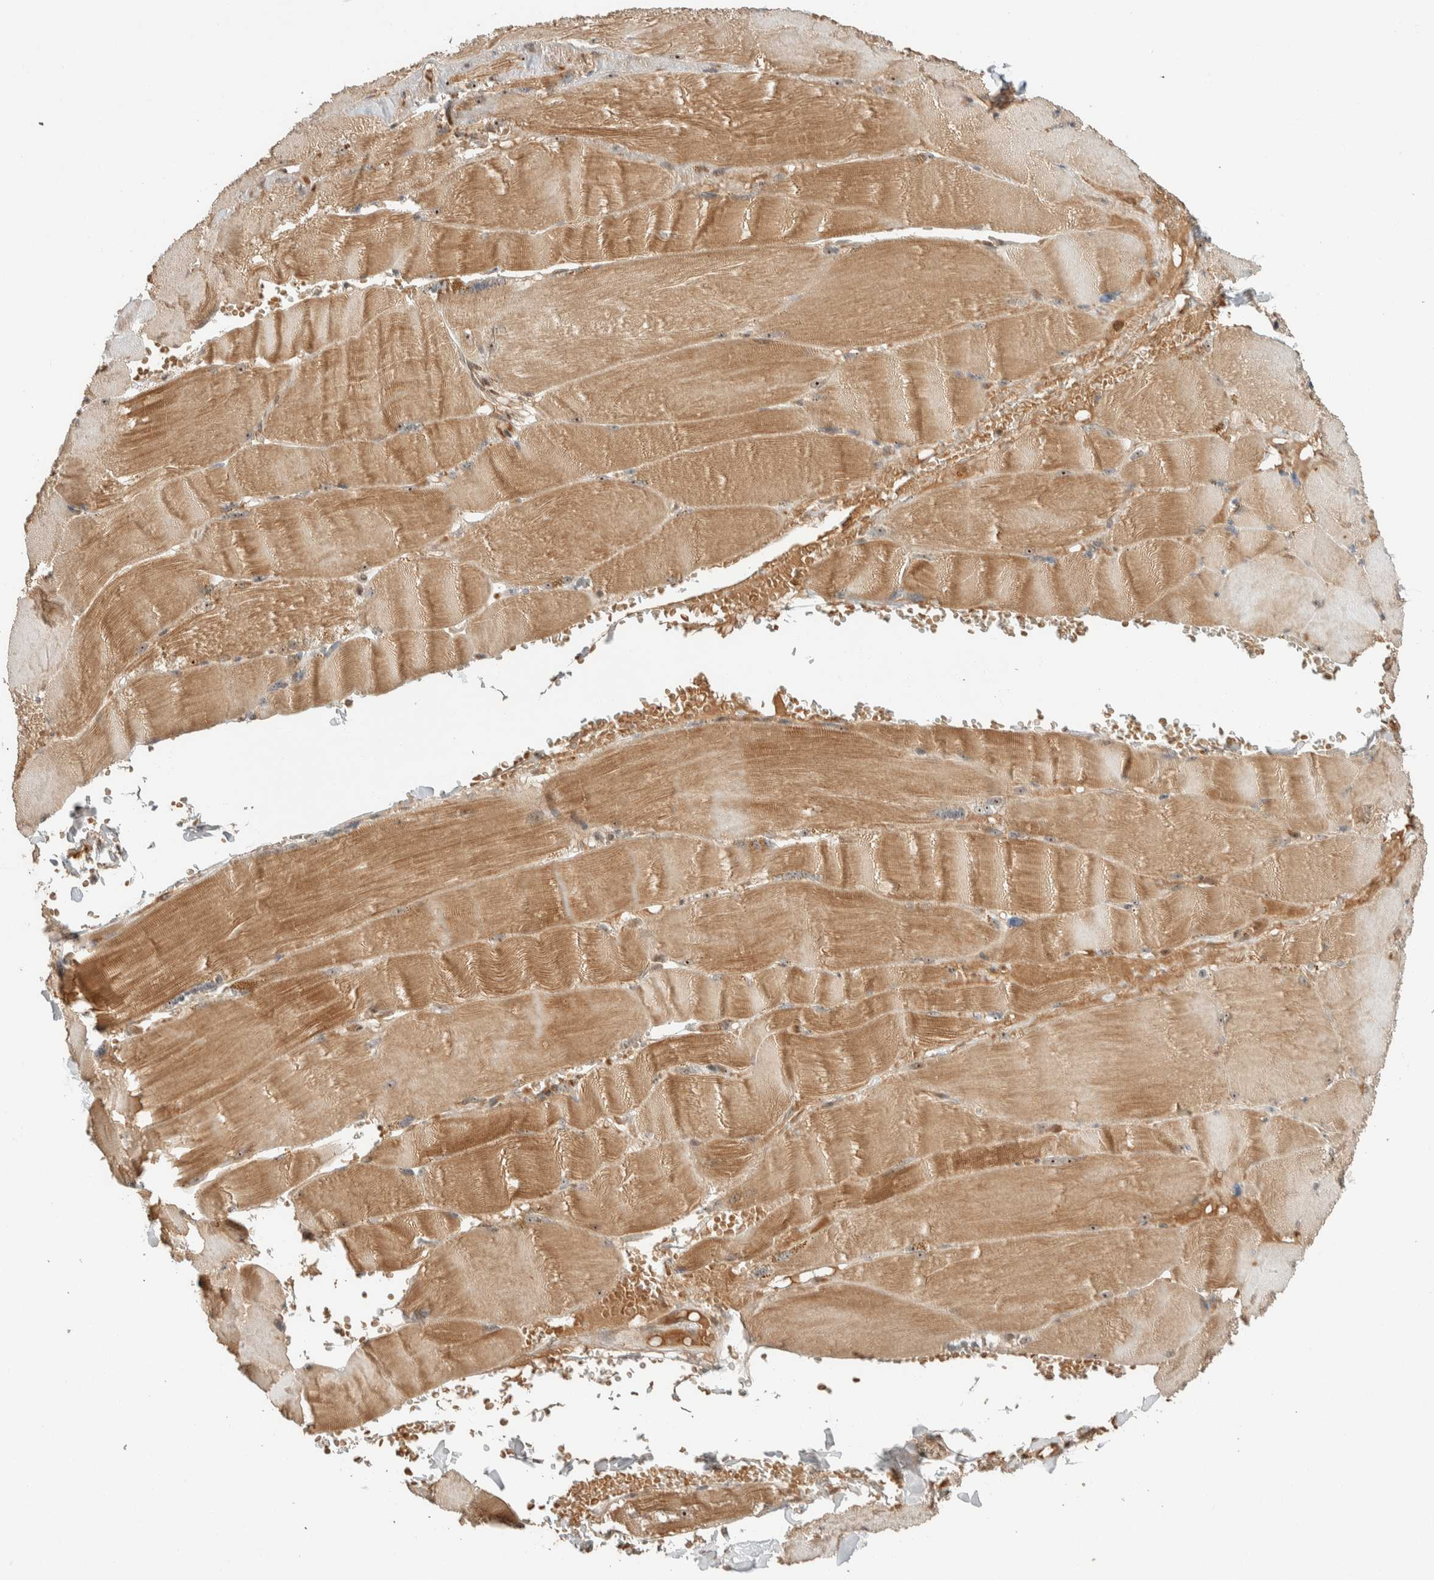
{"staining": {"intensity": "moderate", "quantity": ">75%", "location": "cytoplasmic/membranous"}, "tissue": "skeletal muscle", "cell_type": "Myocytes", "image_type": "normal", "snomed": [{"axis": "morphology", "description": "Normal tissue, NOS"}, {"axis": "topography", "description": "Skin"}, {"axis": "topography", "description": "Skeletal muscle"}], "caption": "A brown stain highlights moderate cytoplasmic/membranous positivity of a protein in myocytes of normal human skeletal muscle.", "gene": "ZBTB2", "patient": {"sex": "male", "age": 83}}